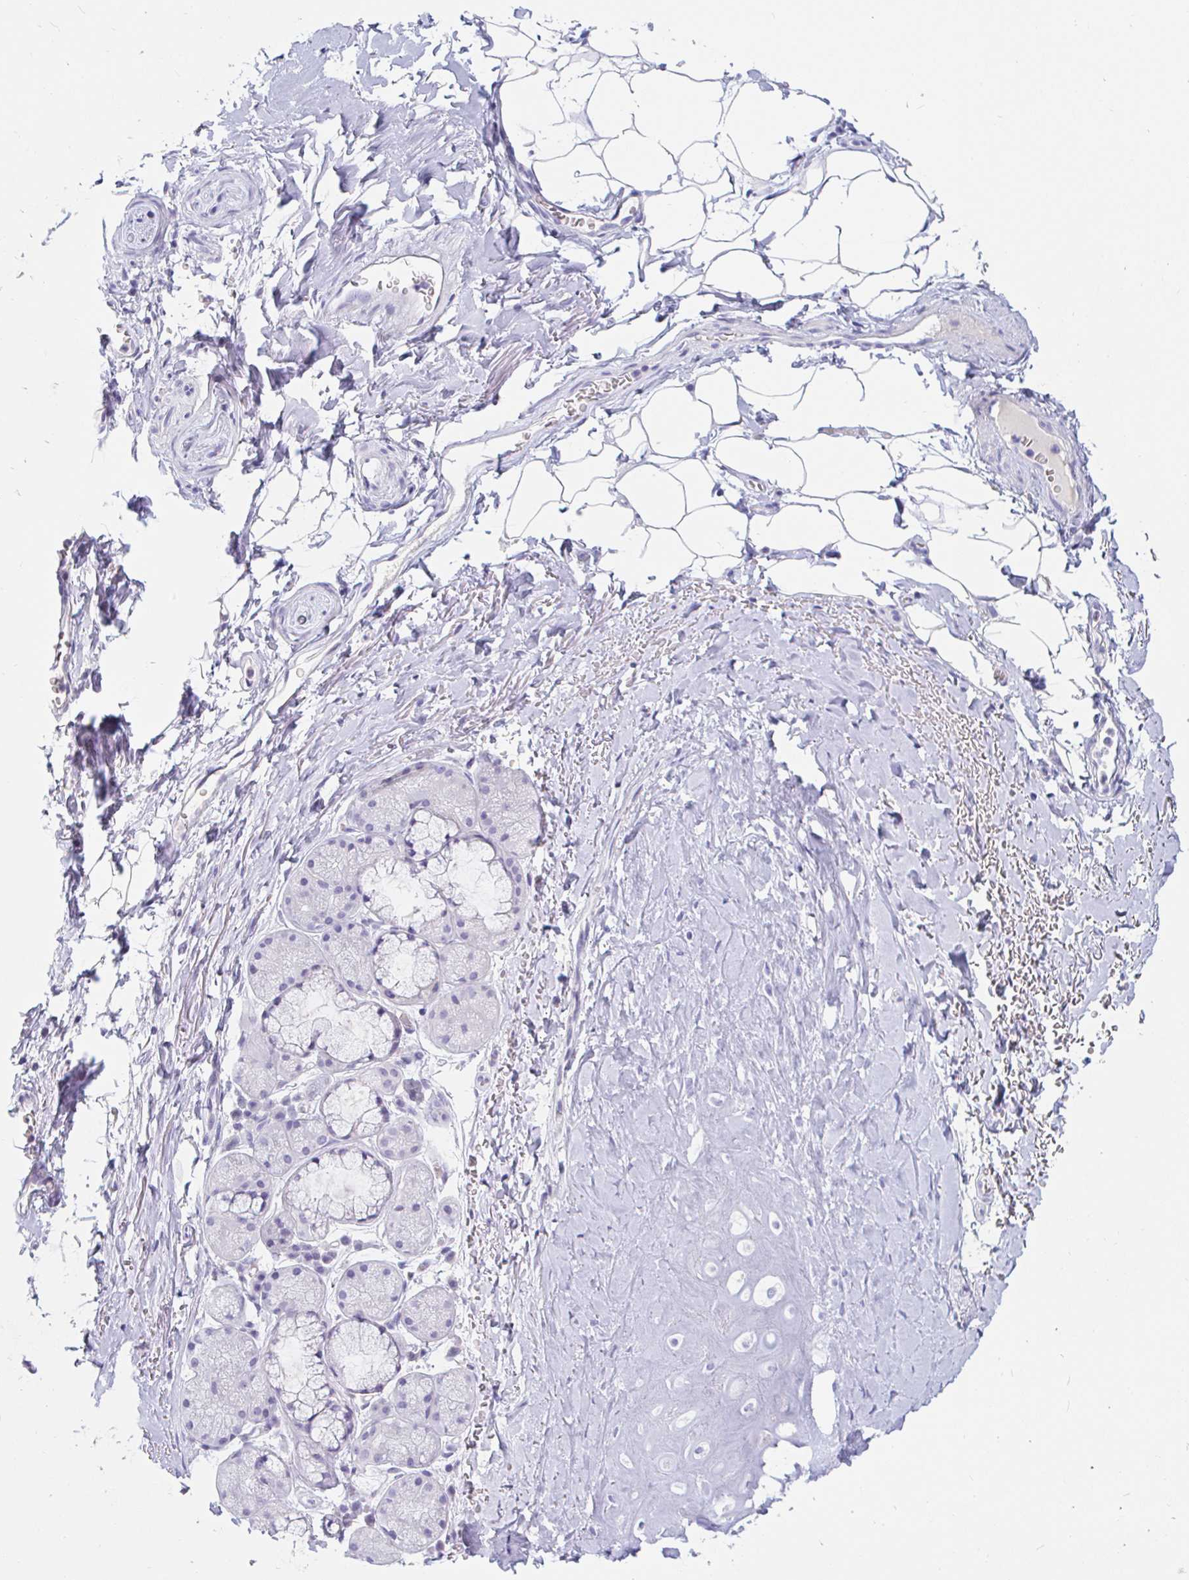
{"staining": {"intensity": "negative", "quantity": "none", "location": "none"}, "tissue": "adipose tissue", "cell_type": "Adipocytes", "image_type": "normal", "snomed": [{"axis": "morphology", "description": "Normal tissue, NOS"}, {"axis": "topography", "description": "Lymph node"}, {"axis": "topography", "description": "Cartilage tissue"}, {"axis": "topography", "description": "Bronchus"}], "caption": "Immunohistochemistry (IHC) of unremarkable human adipose tissue reveals no expression in adipocytes. (Brightfield microscopy of DAB immunohistochemistry (IHC) at high magnification).", "gene": "TEX44", "patient": {"sex": "female", "age": 70}}